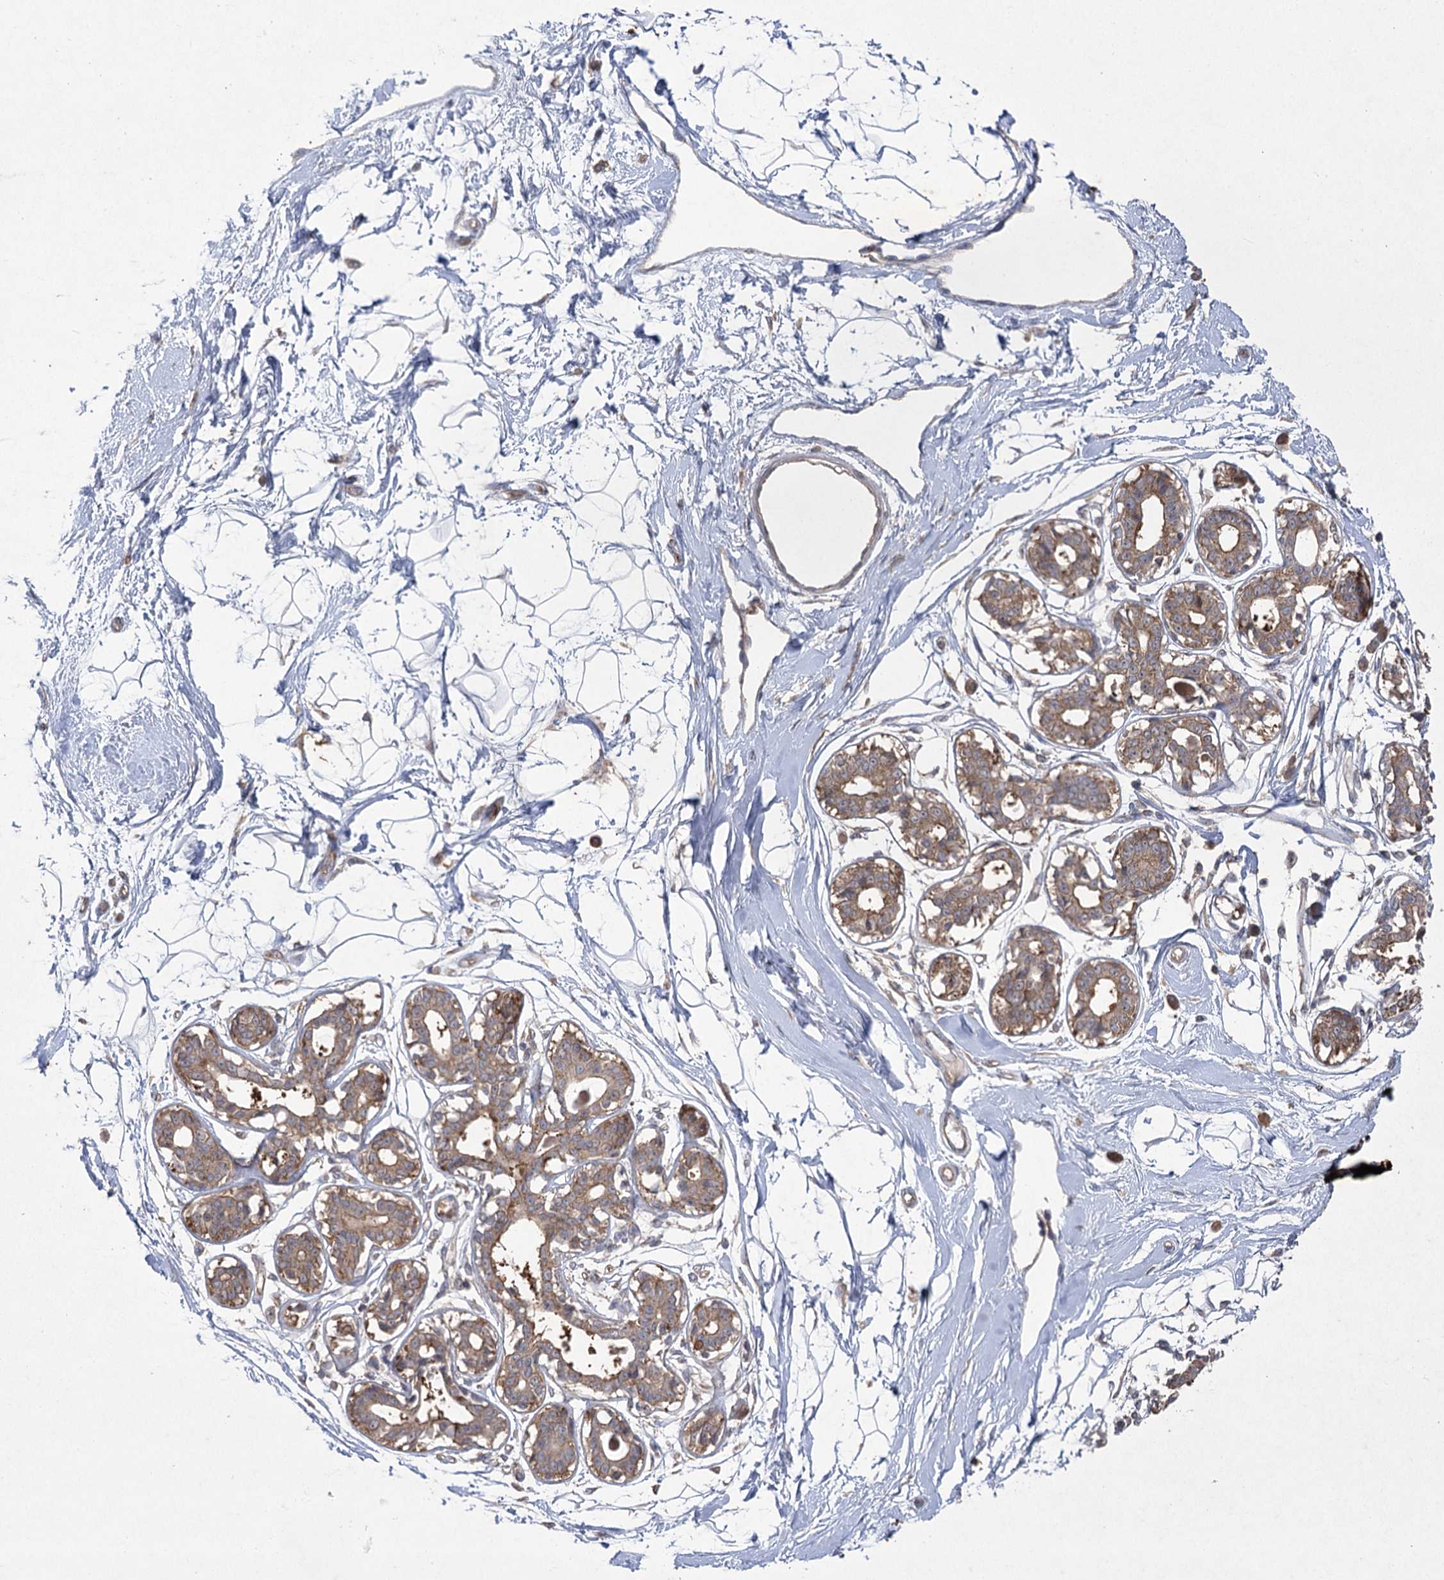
{"staining": {"intensity": "weak", "quantity": "25%-75%", "location": "cytoplasmic/membranous"}, "tissue": "breast", "cell_type": "Adipocytes", "image_type": "normal", "snomed": [{"axis": "morphology", "description": "Normal tissue, NOS"}, {"axis": "topography", "description": "Breast"}], "caption": "Protein expression by immunohistochemistry (IHC) exhibits weak cytoplasmic/membranous staining in approximately 25%-75% of adipocytes in unremarkable breast.", "gene": "EIF3A", "patient": {"sex": "female", "age": 45}}